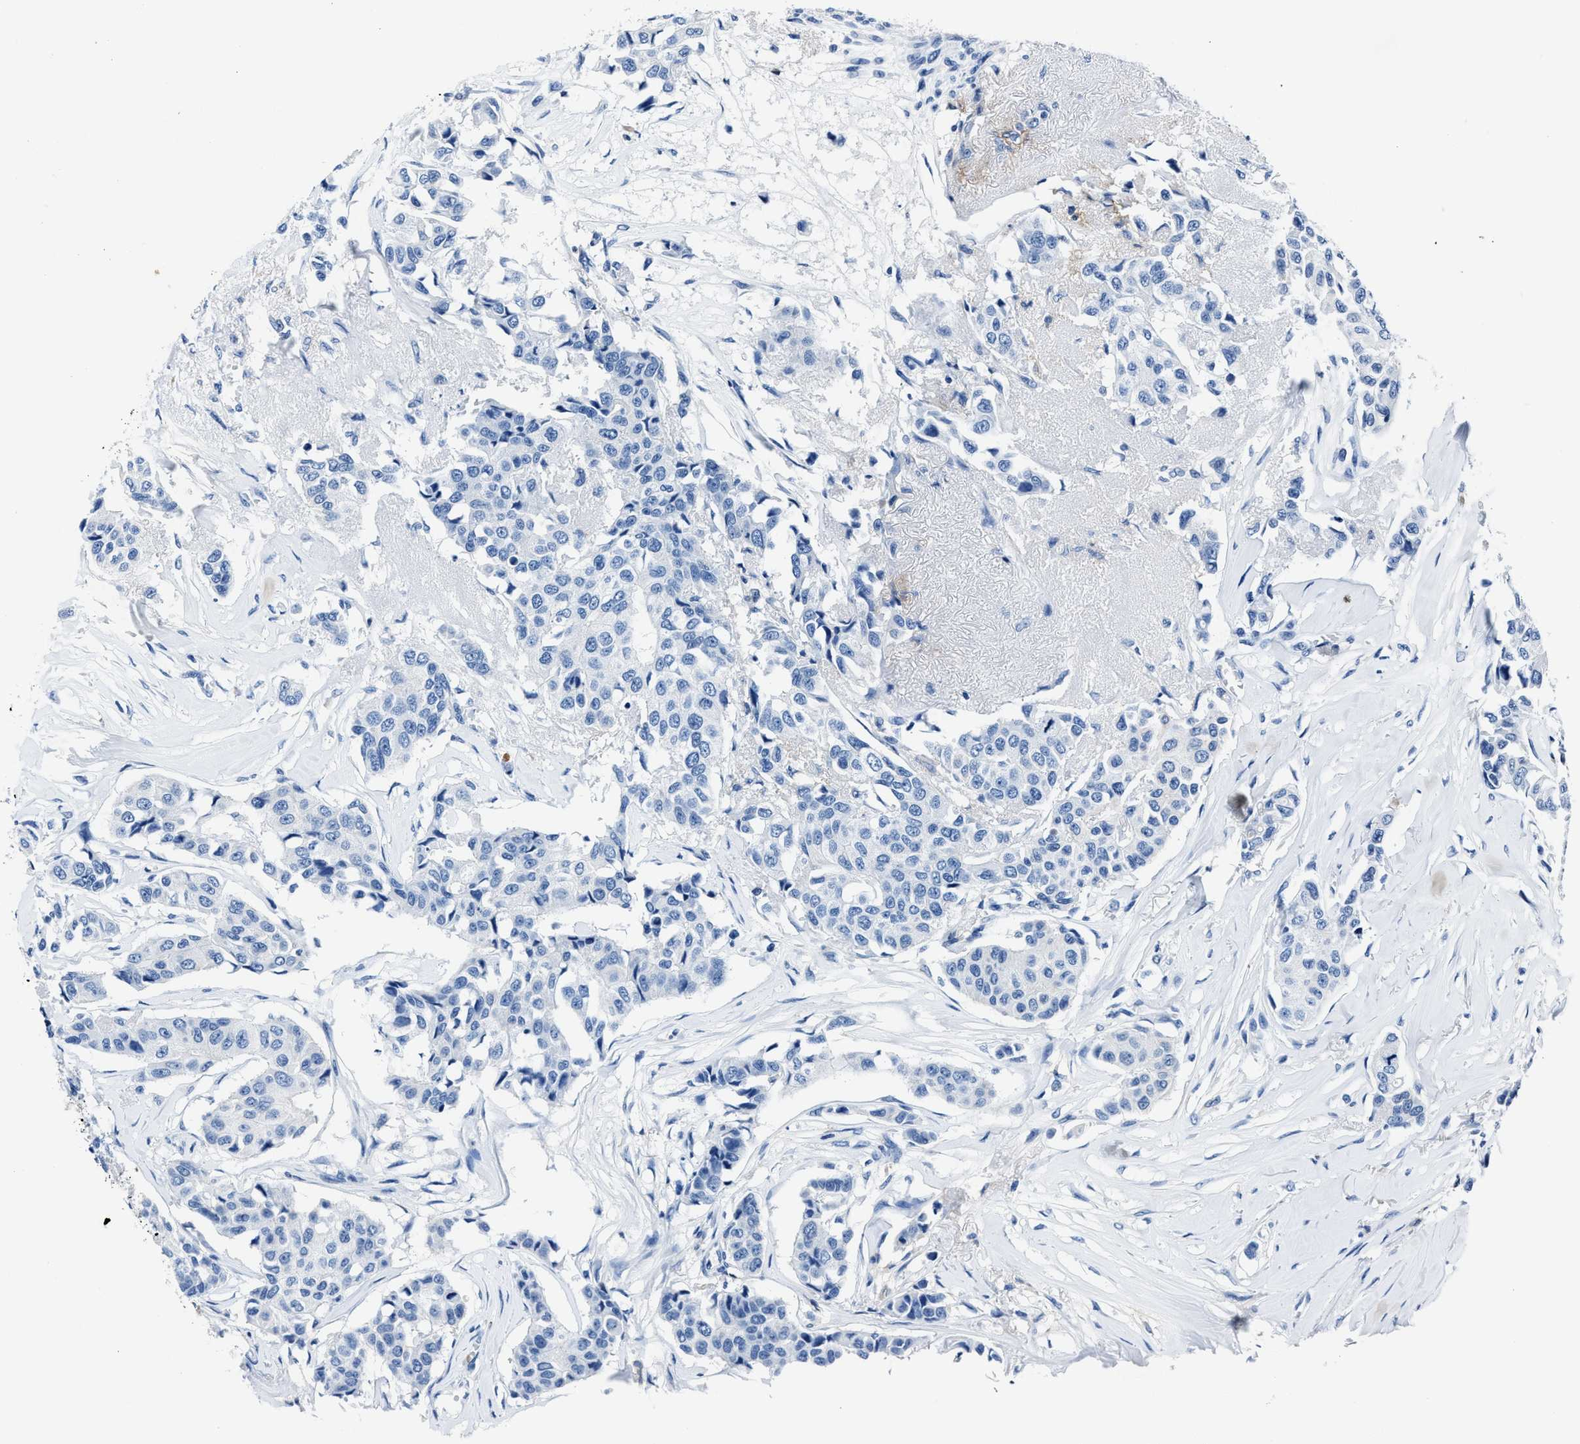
{"staining": {"intensity": "negative", "quantity": "none", "location": "none"}, "tissue": "breast cancer", "cell_type": "Tumor cells", "image_type": "cancer", "snomed": [{"axis": "morphology", "description": "Duct carcinoma"}, {"axis": "topography", "description": "Breast"}], "caption": "Immunohistochemical staining of intraductal carcinoma (breast) demonstrates no significant positivity in tumor cells. The staining is performed using DAB (3,3'-diaminobenzidine) brown chromogen with nuclei counter-stained in using hematoxylin.", "gene": "FGL2", "patient": {"sex": "female", "age": 80}}